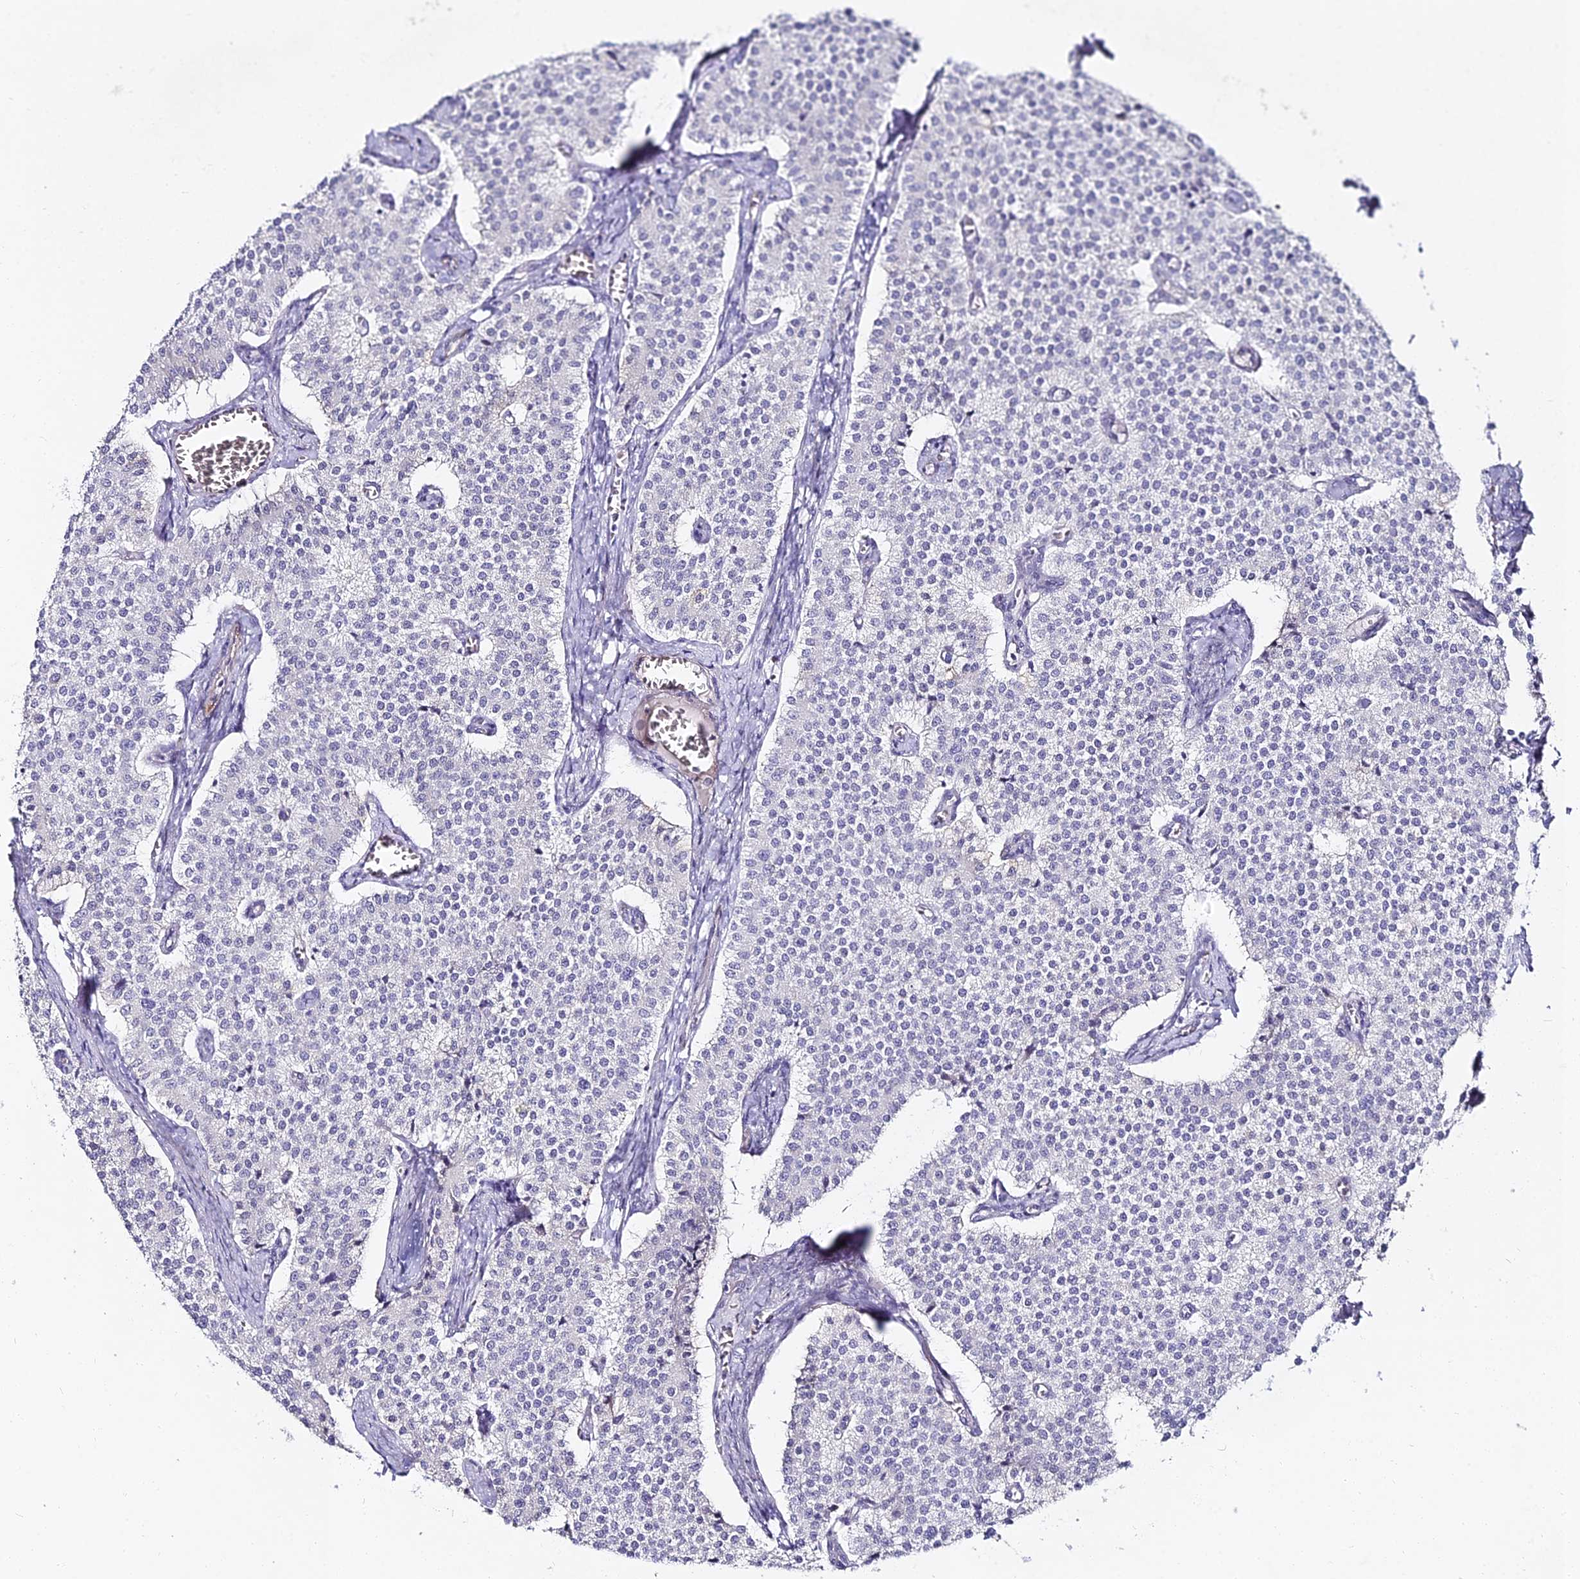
{"staining": {"intensity": "negative", "quantity": "none", "location": "none"}, "tissue": "carcinoid", "cell_type": "Tumor cells", "image_type": "cancer", "snomed": [{"axis": "morphology", "description": "Carcinoid, malignant, NOS"}, {"axis": "topography", "description": "Colon"}], "caption": "Immunohistochemical staining of carcinoid (malignant) displays no significant positivity in tumor cells.", "gene": "ALPG", "patient": {"sex": "female", "age": 52}}